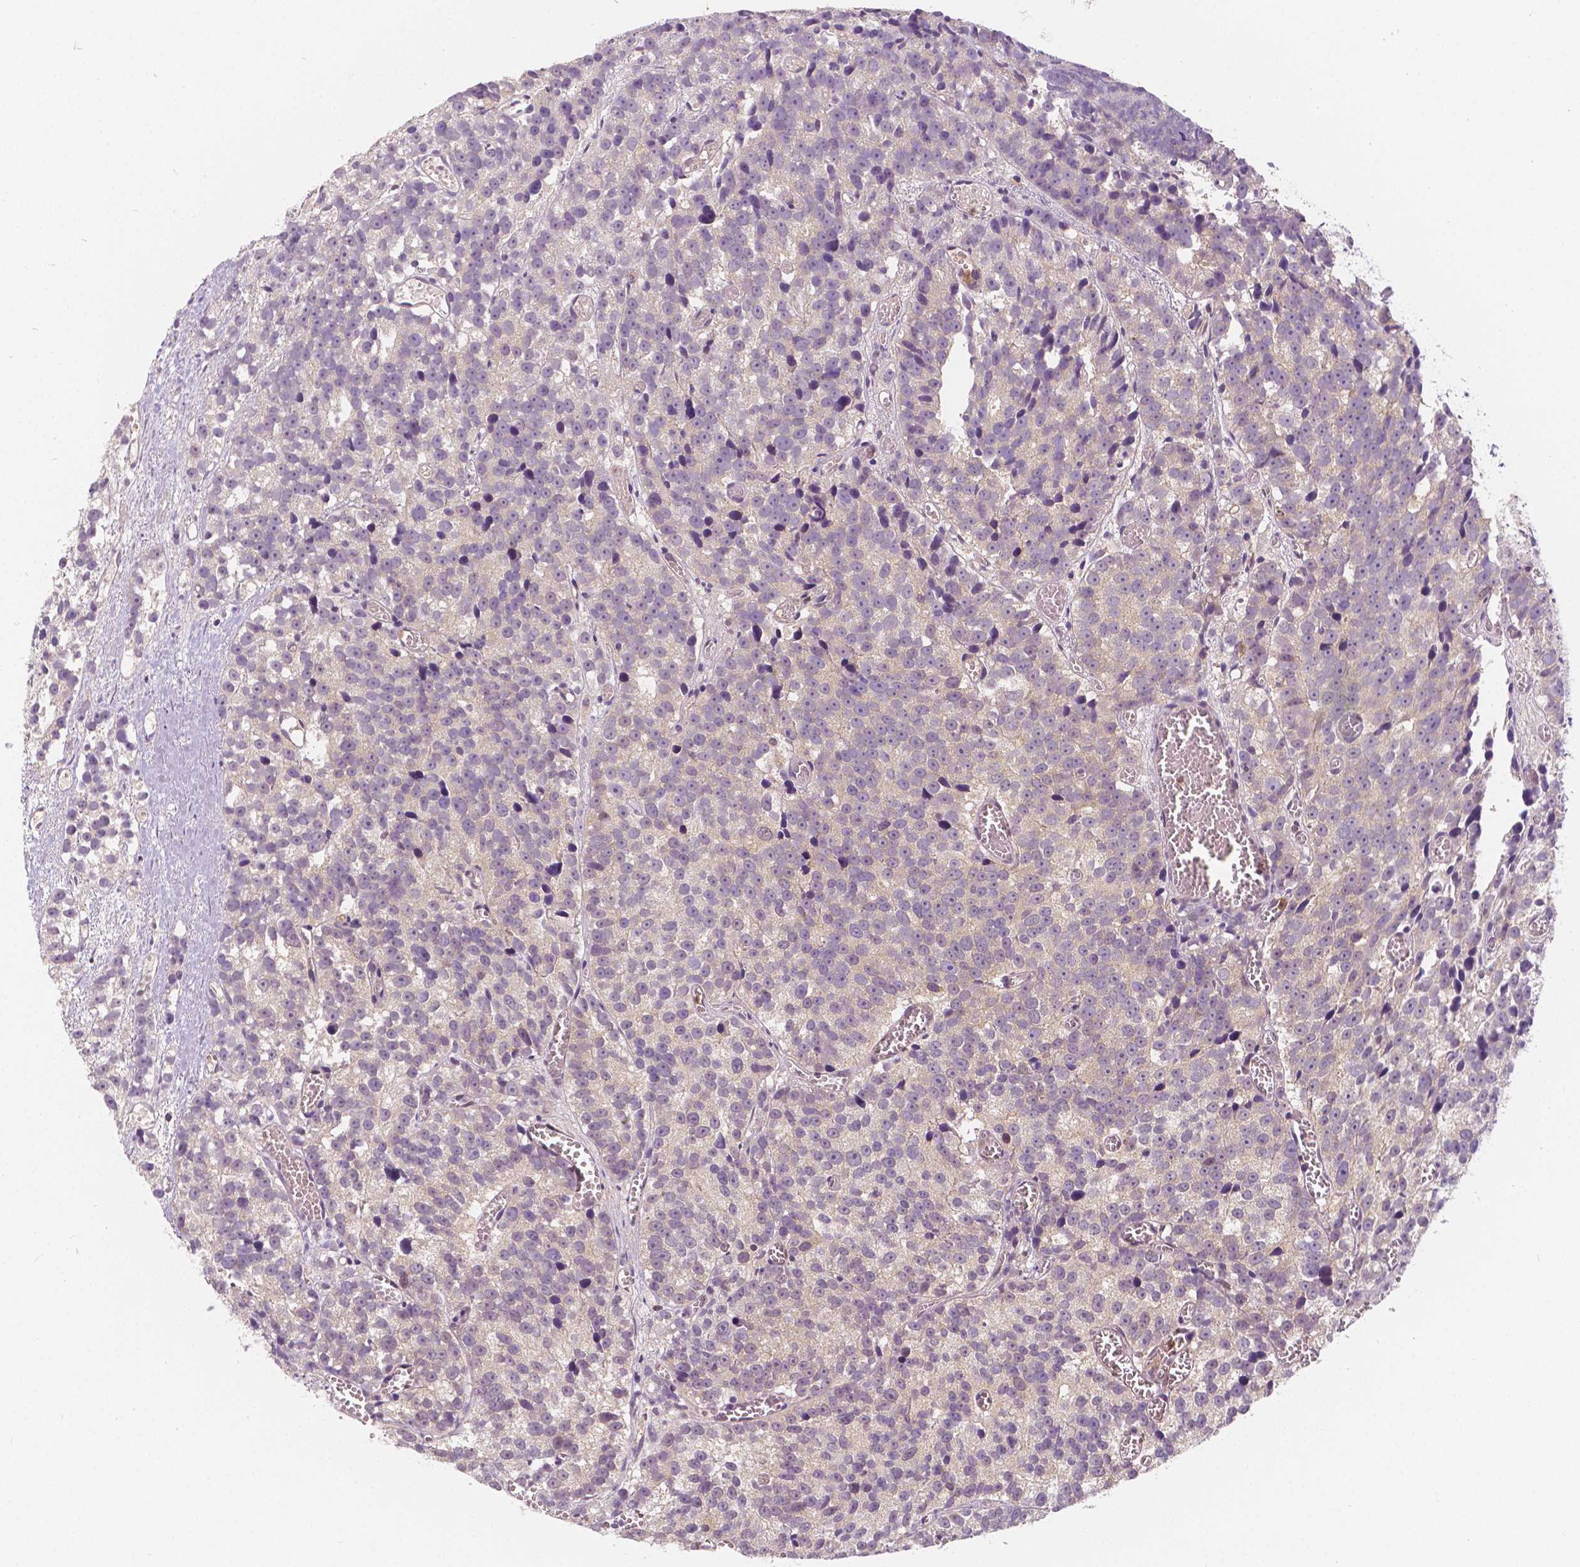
{"staining": {"intensity": "weak", "quantity": "25%-75%", "location": "cytoplasmic/membranous"}, "tissue": "prostate cancer", "cell_type": "Tumor cells", "image_type": "cancer", "snomed": [{"axis": "morphology", "description": "Adenocarcinoma, High grade"}, {"axis": "topography", "description": "Prostate"}], "caption": "Immunohistochemistry (IHC) micrograph of human prostate high-grade adenocarcinoma stained for a protein (brown), which demonstrates low levels of weak cytoplasmic/membranous expression in about 25%-75% of tumor cells.", "gene": "NAPRT", "patient": {"sex": "male", "age": 77}}